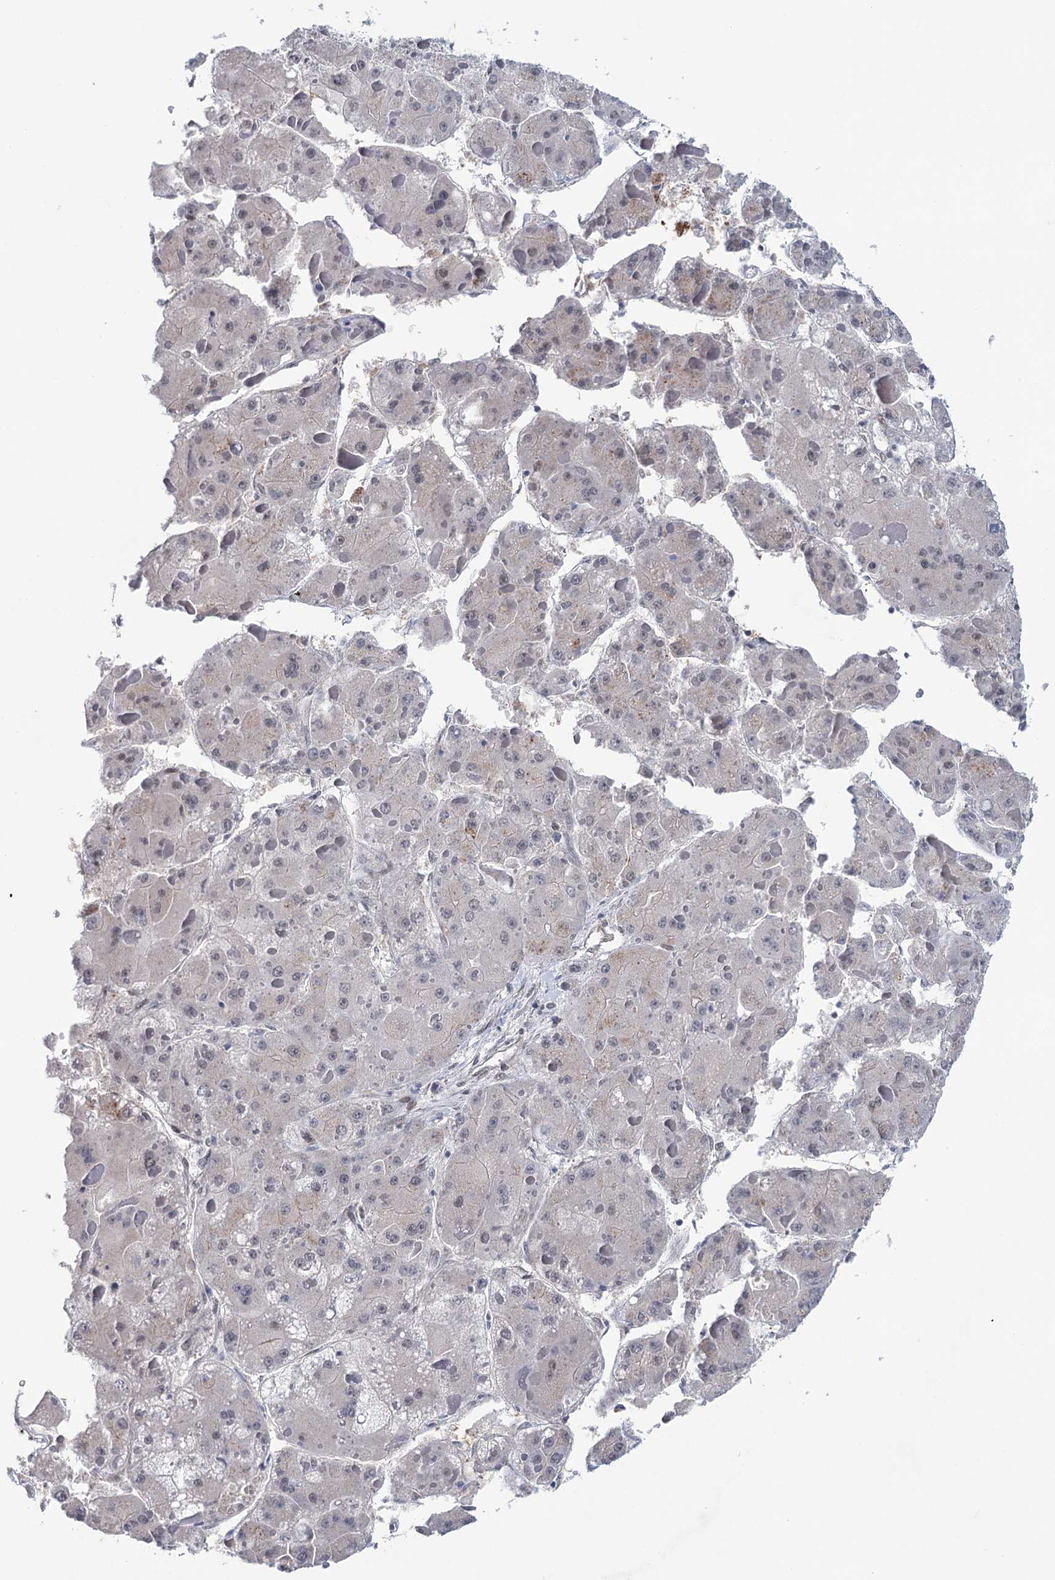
{"staining": {"intensity": "negative", "quantity": "none", "location": "none"}, "tissue": "liver cancer", "cell_type": "Tumor cells", "image_type": "cancer", "snomed": [{"axis": "morphology", "description": "Carcinoma, Hepatocellular, NOS"}, {"axis": "topography", "description": "Liver"}], "caption": "This is an immunohistochemistry image of human hepatocellular carcinoma (liver). There is no staining in tumor cells.", "gene": "FAM53A", "patient": {"sex": "female", "age": 73}}